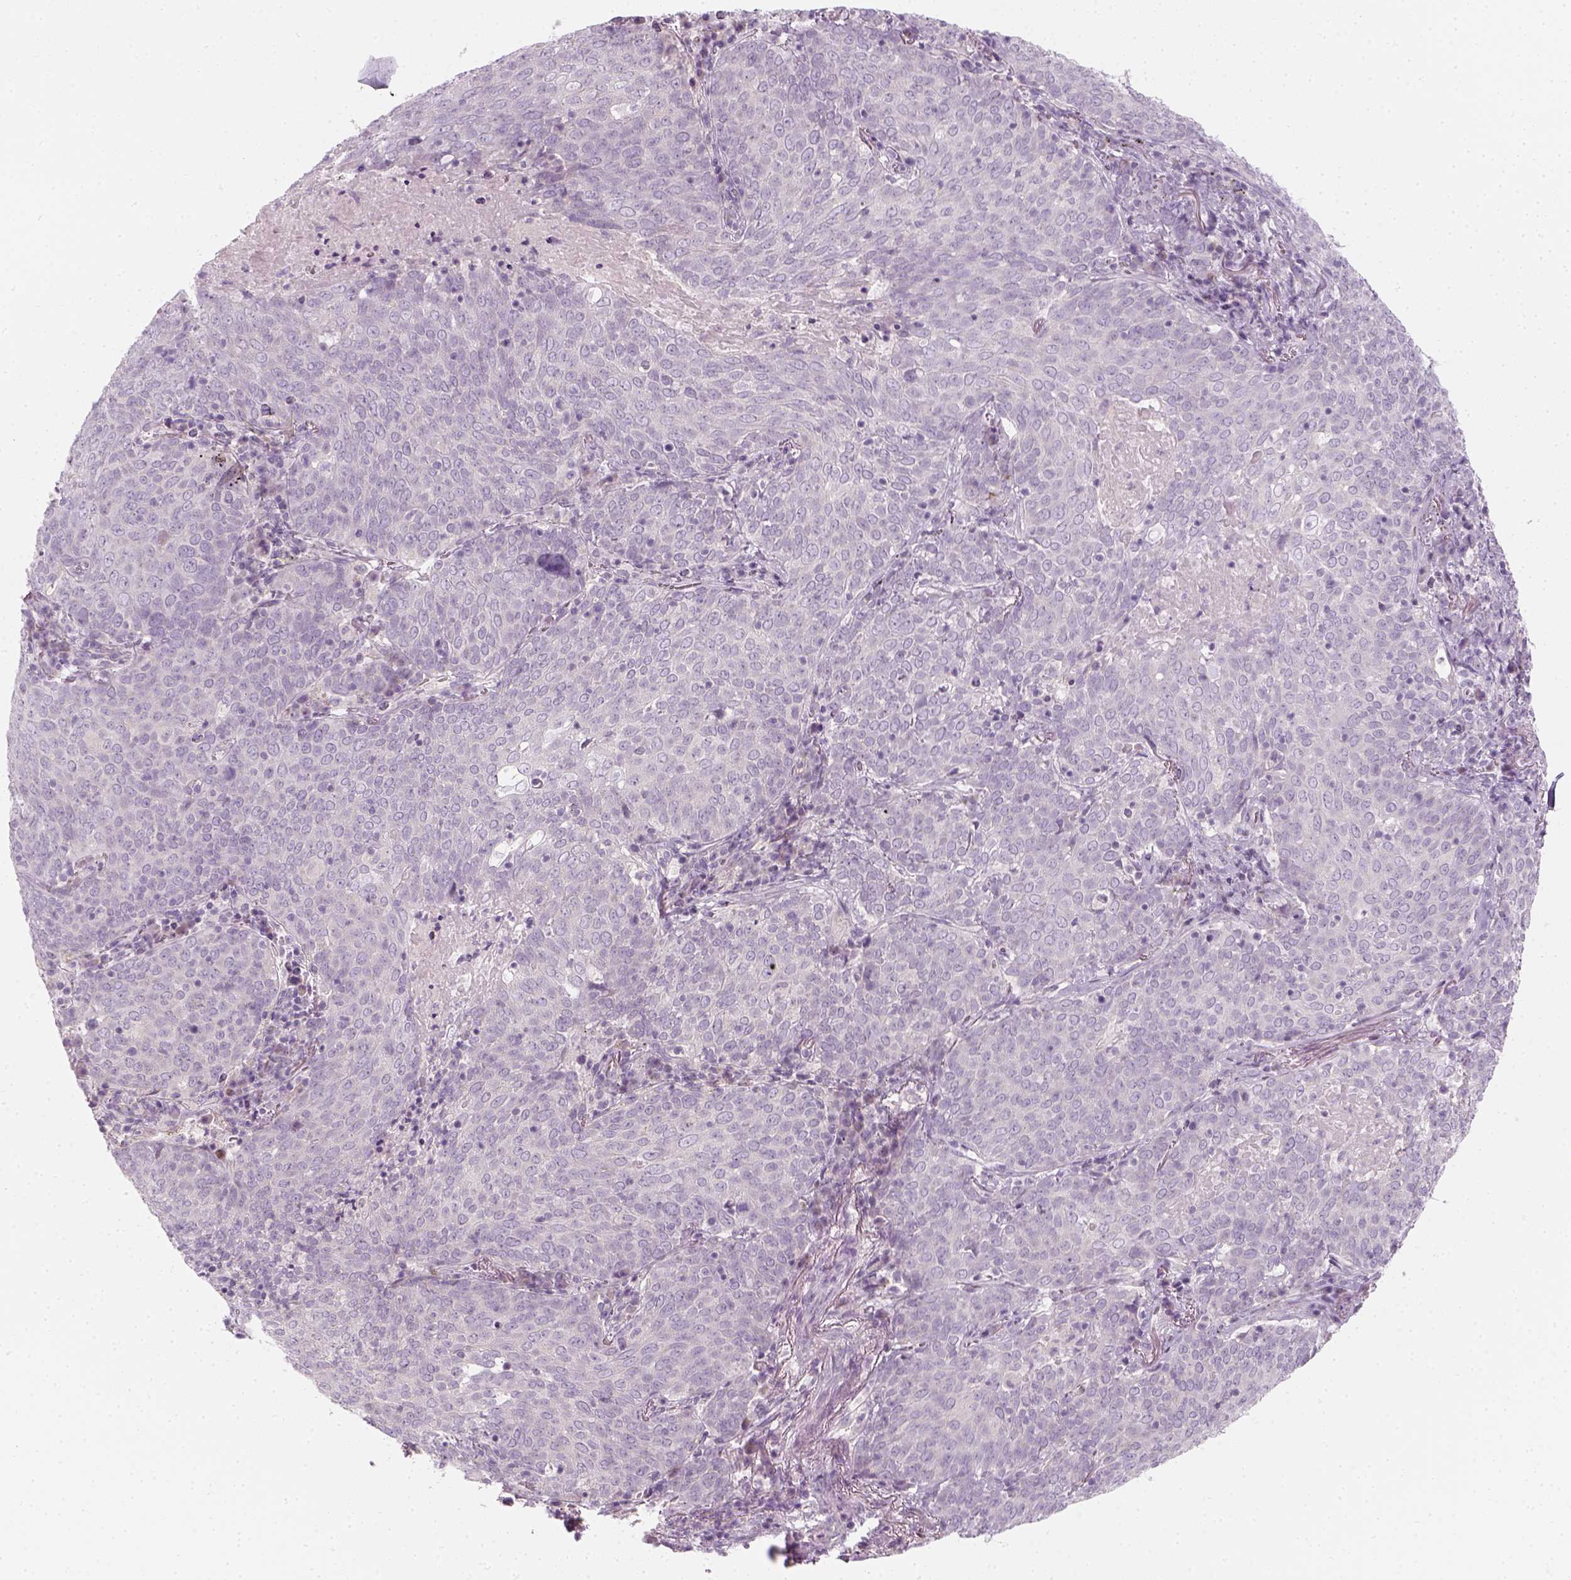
{"staining": {"intensity": "negative", "quantity": "none", "location": "none"}, "tissue": "lung cancer", "cell_type": "Tumor cells", "image_type": "cancer", "snomed": [{"axis": "morphology", "description": "Squamous cell carcinoma, NOS"}, {"axis": "topography", "description": "Lung"}], "caption": "IHC of lung squamous cell carcinoma demonstrates no staining in tumor cells.", "gene": "PRAME", "patient": {"sex": "male", "age": 82}}